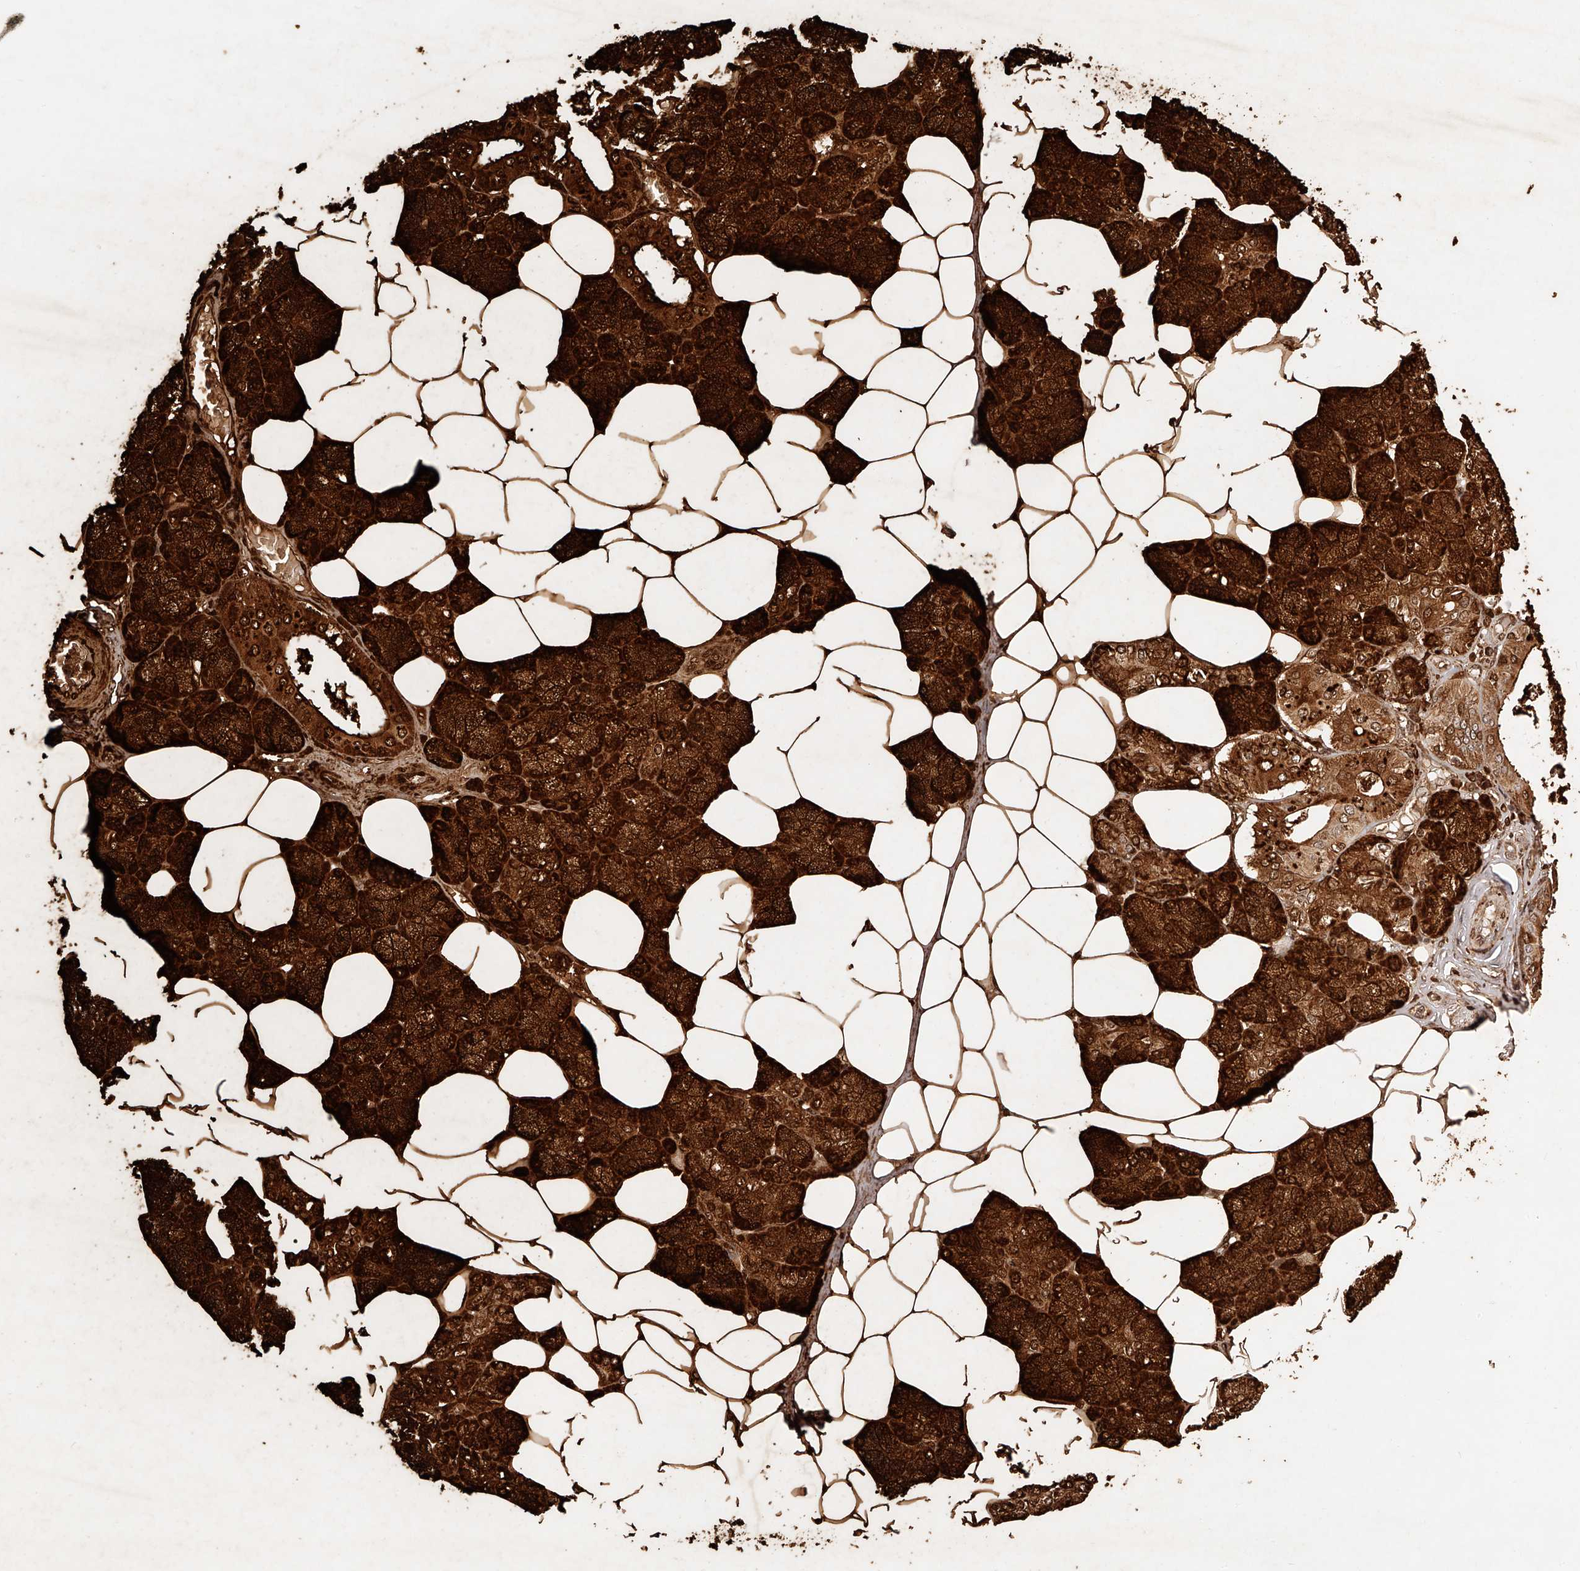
{"staining": {"intensity": "strong", "quantity": ">75%", "location": "cytoplasmic/membranous,nuclear"}, "tissue": "salivary gland", "cell_type": "Glandular cells", "image_type": "normal", "snomed": [{"axis": "morphology", "description": "Normal tissue, NOS"}, {"axis": "topography", "description": "Salivary gland"}], "caption": "Immunohistochemistry (DAB) staining of unremarkable salivary gland reveals strong cytoplasmic/membranous,nuclear protein staining in approximately >75% of glandular cells. (brown staining indicates protein expression, while blue staining denotes nuclei).", "gene": "USF3", "patient": {"sex": "male", "age": 62}}